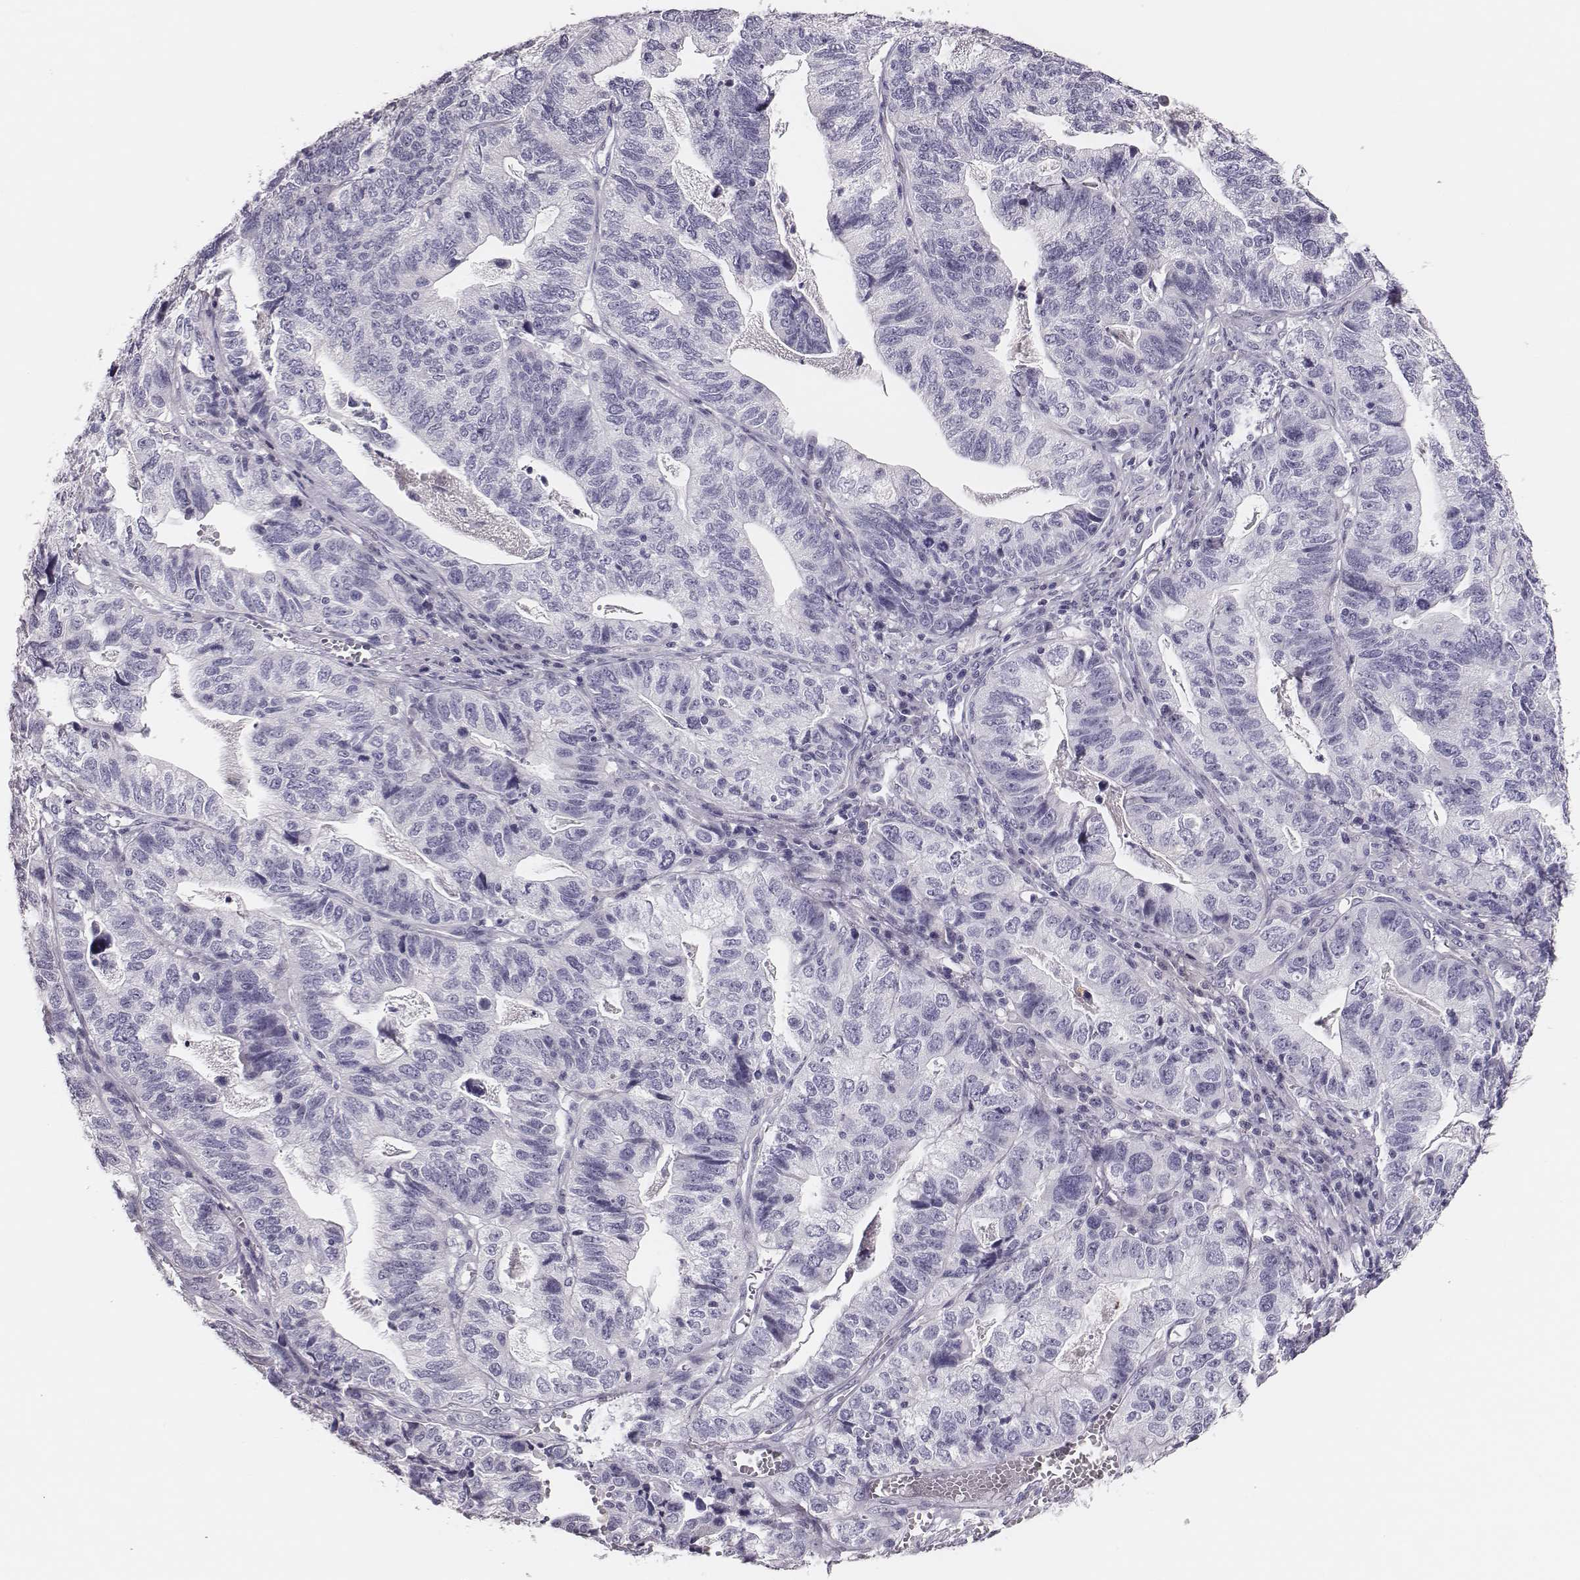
{"staining": {"intensity": "negative", "quantity": "none", "location": "none"}, "tissue": "stomach cancer", "cell_type": "Tumor cells", "image_type": "cancer", "snomed": [{"axis": "morphology", "description": "Adenocarcinoma, NOS"}, {"axis": "topography", "description": "Stomach, upper"}], "caption": "A high-resolution photomicrograph shows IHC staining of adenocarcinoma (stomach), which shows no significant positivity in tumor cells. (Brightfield microscopy of DAB (3,3'-diaminobenzidine) IHC at high magnification).", "gene": "ADGRF4", "patient": {"sex": "female", "age": 67}}